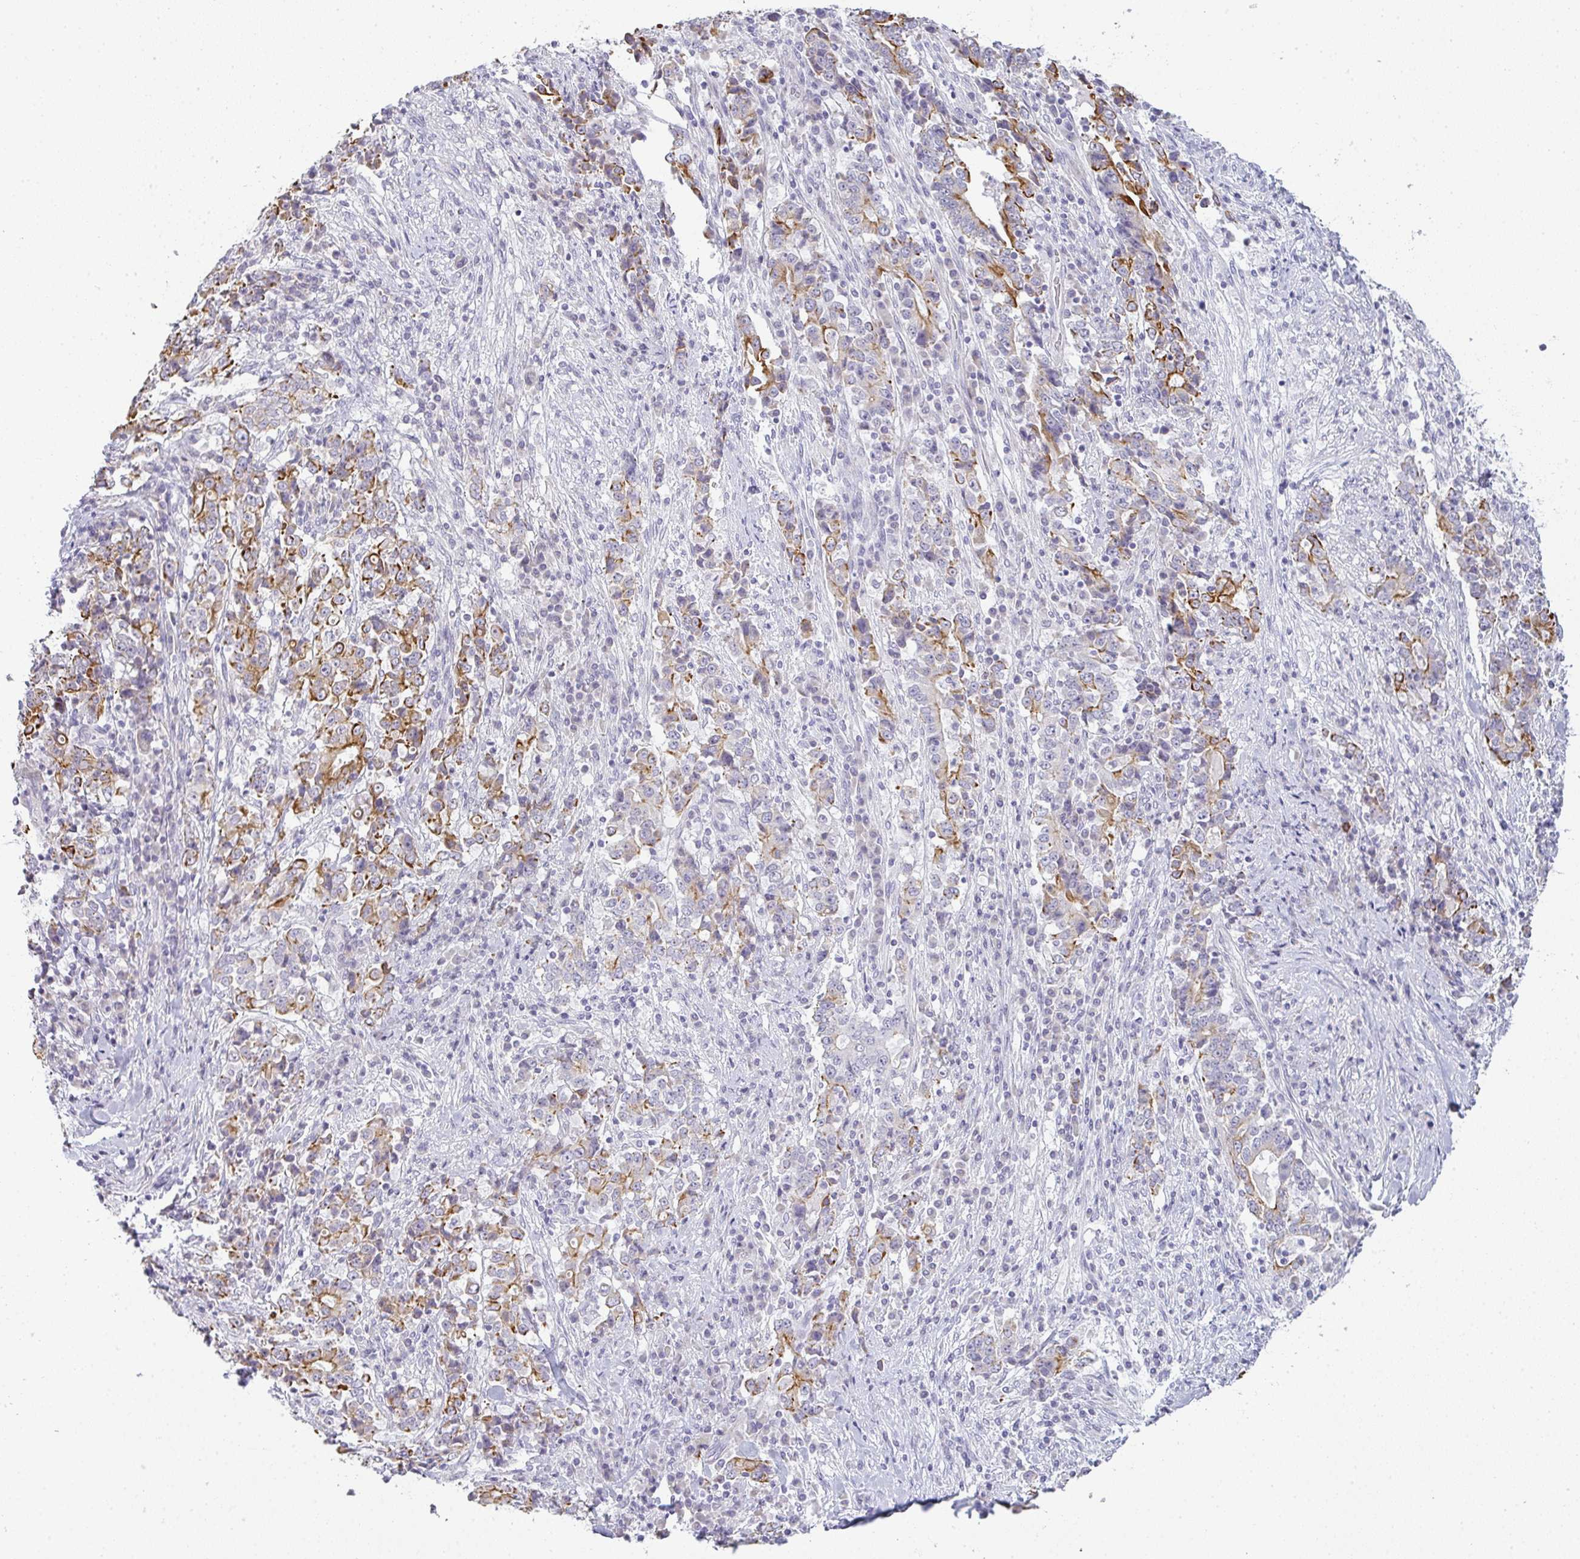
{"staining": {"intensity": "strong", "quantity": "25%-75%", "location": "cytoplasmic/membranous"}, "tissue": "stomach cancer", "cell_type": "Tumor cells", "image_type": "cancer", "snomed": [{"axis": "morphology", "description": "Normal tissue, NOS"}, {"axis": "morphology", "description": "Adenocarcinoma, NOS"}, {"axis": "topography", "description": "Stomach, upper"}, {"axis": "topography", "description": "Stomach"}], "caption": "Human stomach adenocarcinoma stained with a brown dye displays strong cytoplasmic/membranous positive expression in approximately 25%-75% of tumor cells.", "gene": "SIRPB2", "patient": {"sex": "male", "age": 59}}